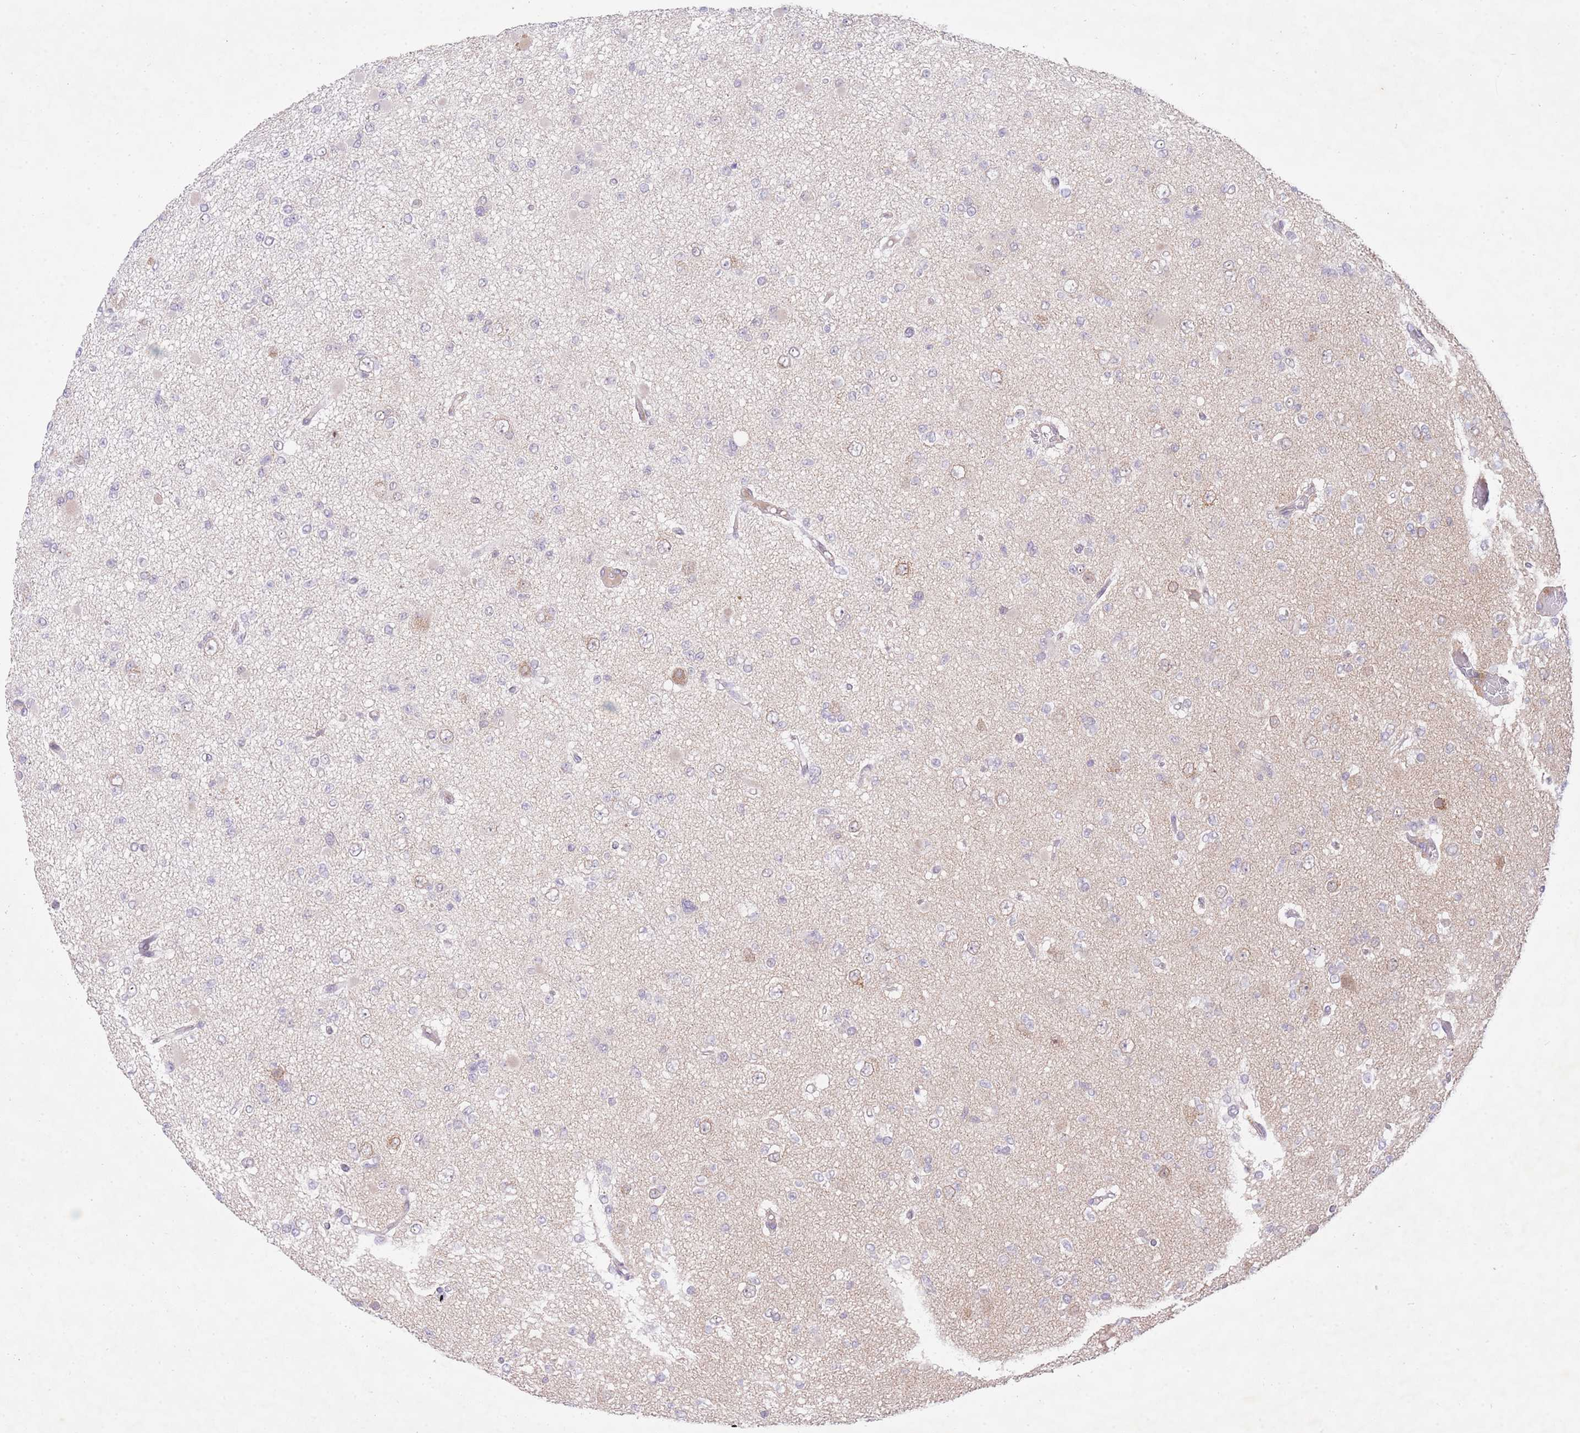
{"staining": {"intensity": "negative", "quantity": "none", "location": "none"}, "tissue": "glioma", "cell_type": "Tumor cells", "image_type": "cancer", "snomed": [{"axis": "morphology", "description": "Glioma, malignant, Low grade"}, {"axis": "topography", "description": "Brain"}], "caption": "This is an immunohistochemistry image of human glioma. There is no positivity in tumor cells.", "gene": "SLC25A33", "patient": {"sex": "female", "age": 22}}